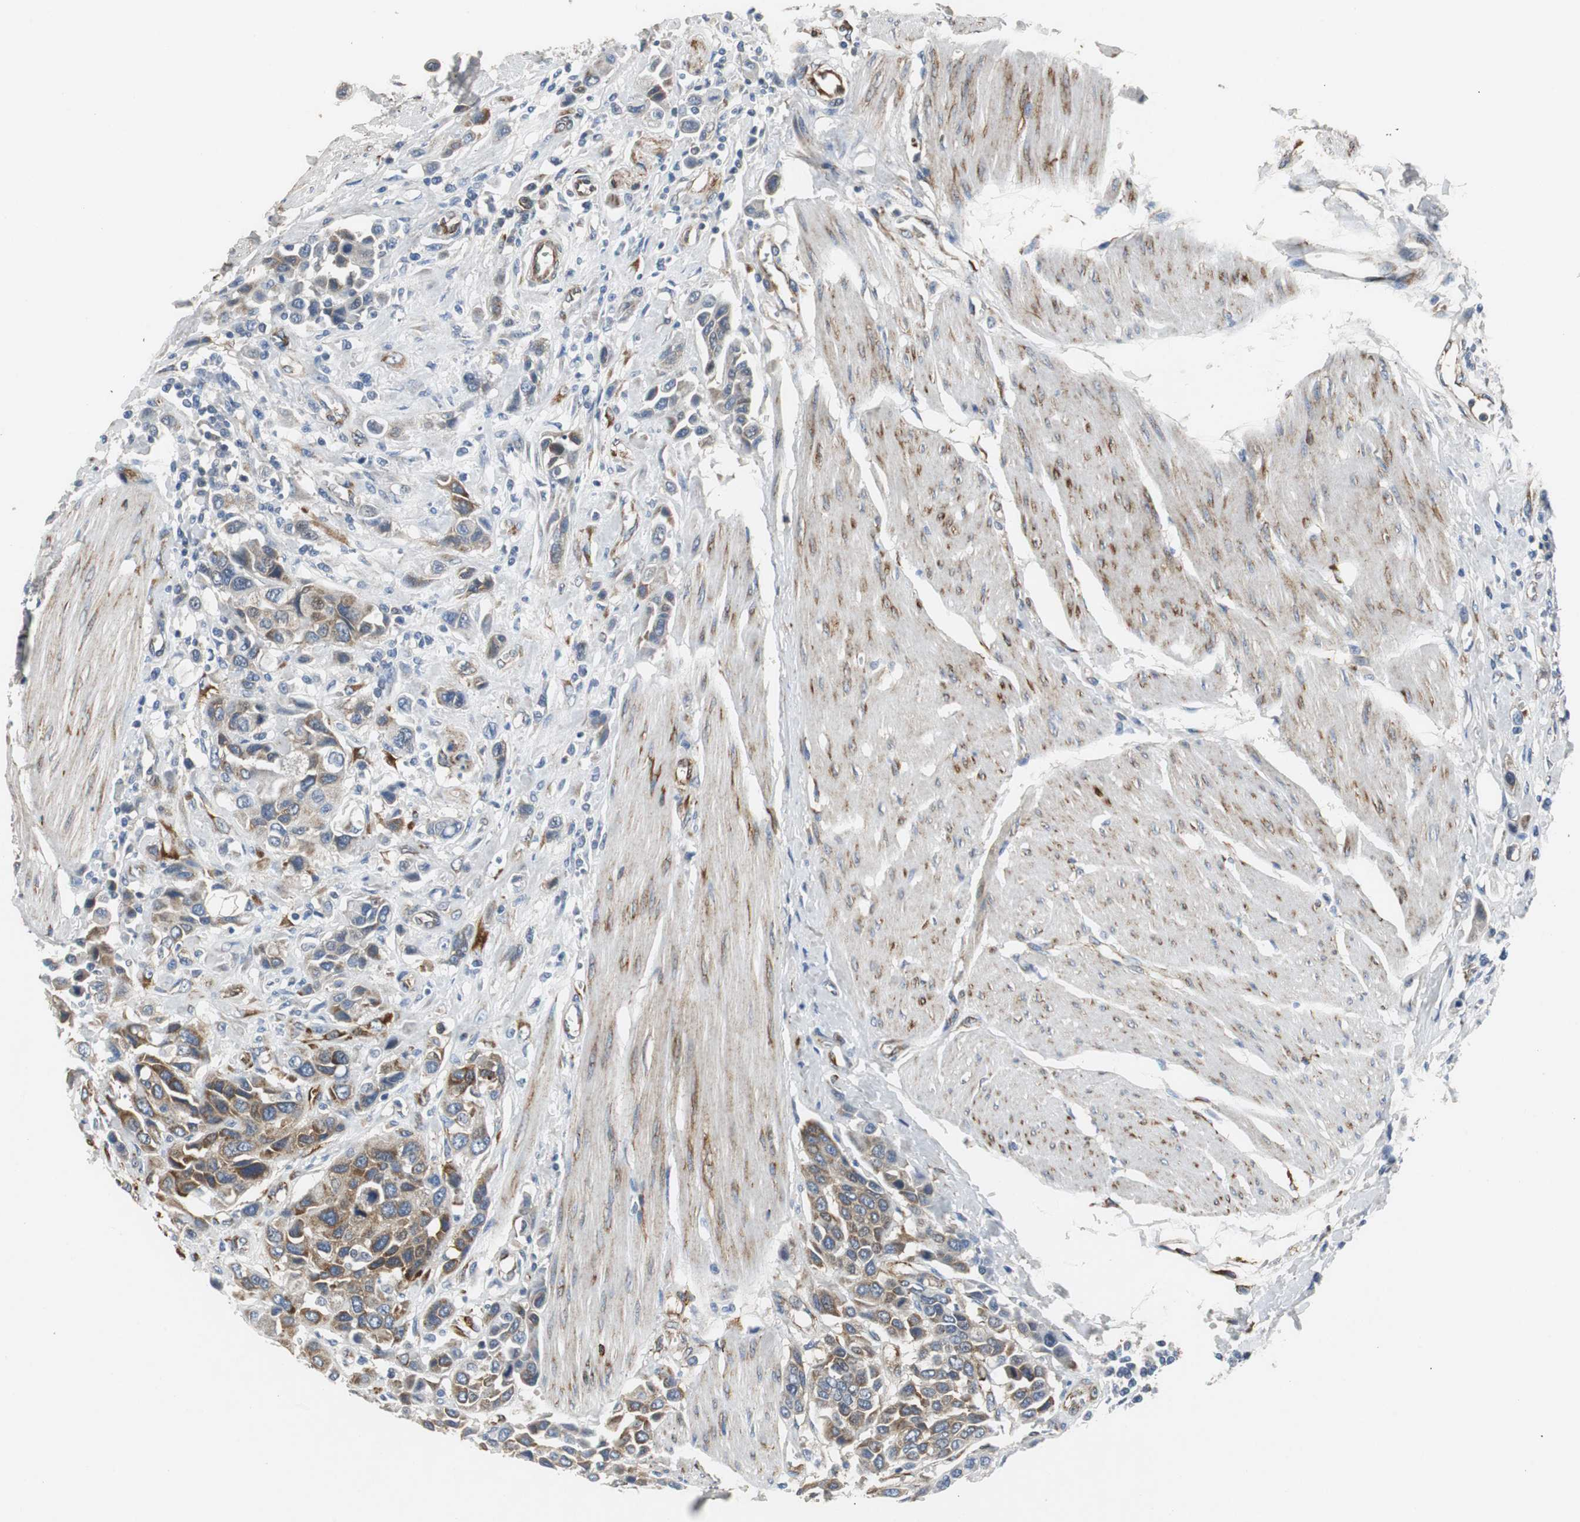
{"staining": {"intensity": "moderate", "quantity": ">75%", "location": "cytoplasmic/membranous"}, "tissue": "urothelial cancer", "cell_type": "Tumor cells", "image_type": "cancer", "snomed": [{"axis": "morphology", "description": "Urothelial carcinoma, High grade"}, {"axis": "topography", "description": "Urinary bladder"}], "caption": "Tumor cells exhibit medium levels of moderate cytoplasmic/membranous positivity in about >75% of cells in human urothelial cancer.", "gene": "ISCU", "patient": {"sex": "male", "age": 50}}